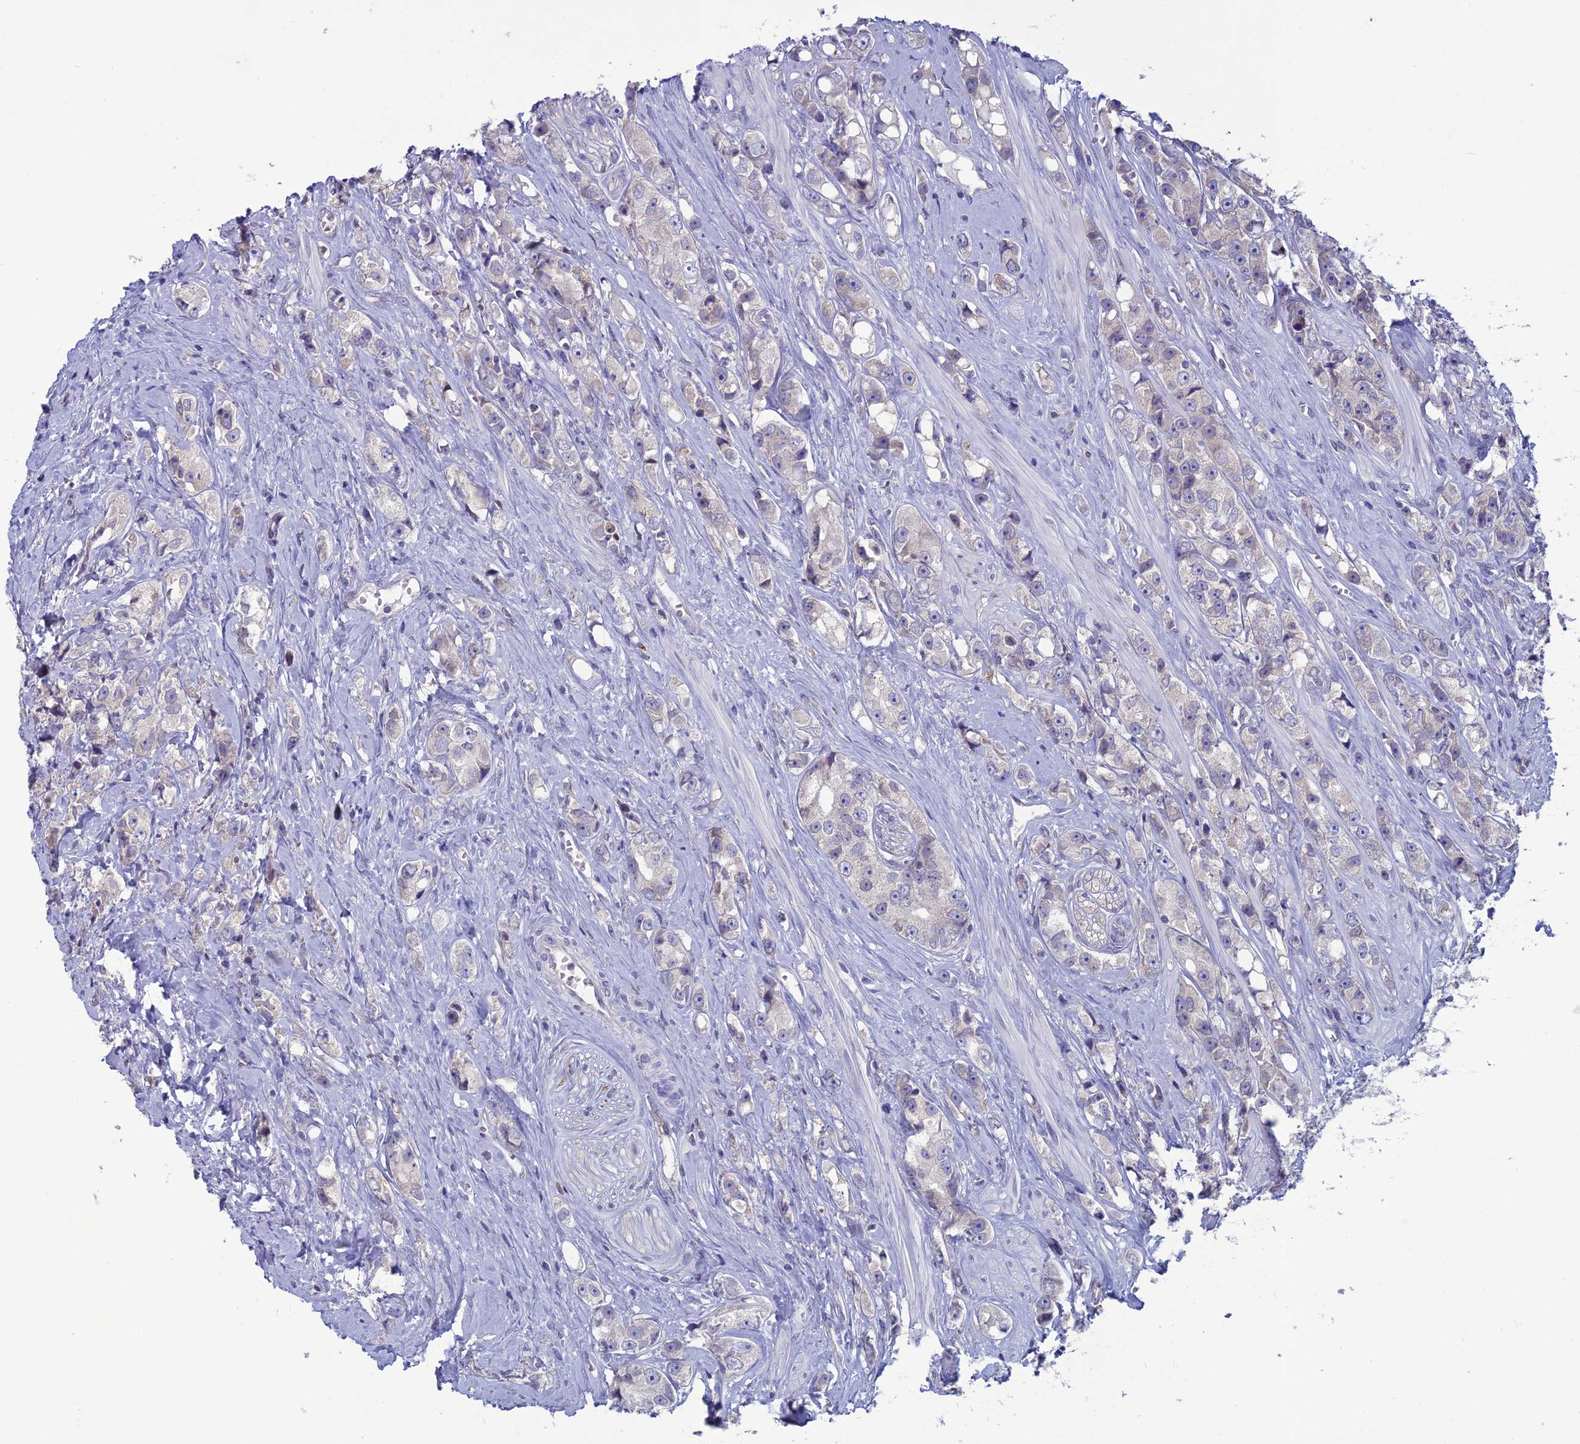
{"staining": {"intensity": "weak", "quantity": "<25%", "location": "nuclear"}, "tissue": "prostate cancer", "cell_type": "Tumor cells", "image_type": "cancer", "snomed": [{"axis": "morphology", "description": "Adenocarcinoma, High grade"}, {"axis": "topography", "description": "Prostate"}], "caption": "This is an immunohistochemistry (IHC) photomicrograph of human prostate cancer. There is no expression in tumor cells.", "gene": "WDR46", "patient": {"sex": "male", "age": 74}}